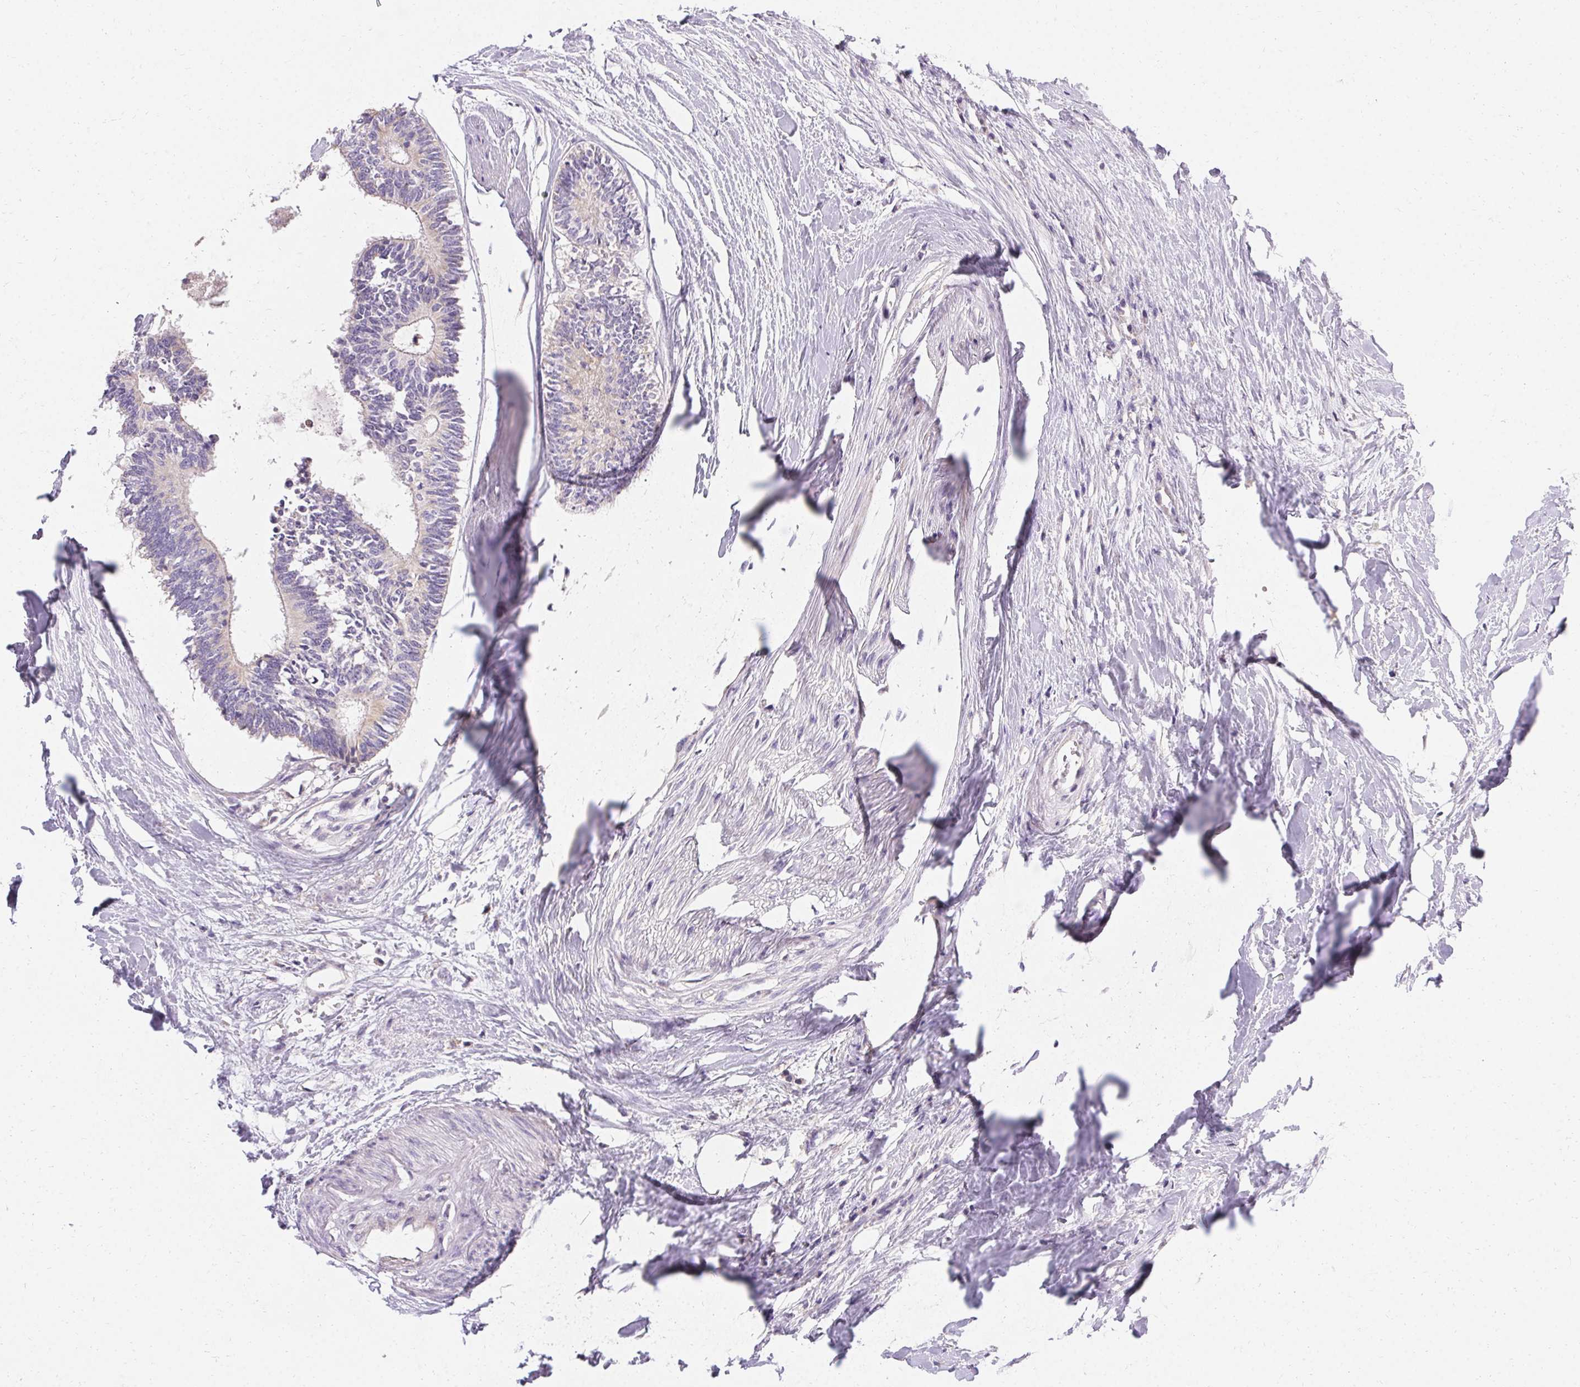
{"staining": {"intensity": "negative", "quantity": "none", "location": "none"}, "tissue": "colorectal cancer", "cell_type": "Tumor cells", "image_type": "cancer", "snomed": [{"axis": "morphology", "description": "Adenocarcinoma, NOS"}, {"axis": "topography", "description": "Colon"}, {"axis": "topography", "description": "Rectum"}], "caption": "Human adenocarcinoma (colorectal) stained for a protein using IHC exhibits no expression in tumor cells.", "gene": "TRIP13", "patient": {"sex": "male", "age": 57}}